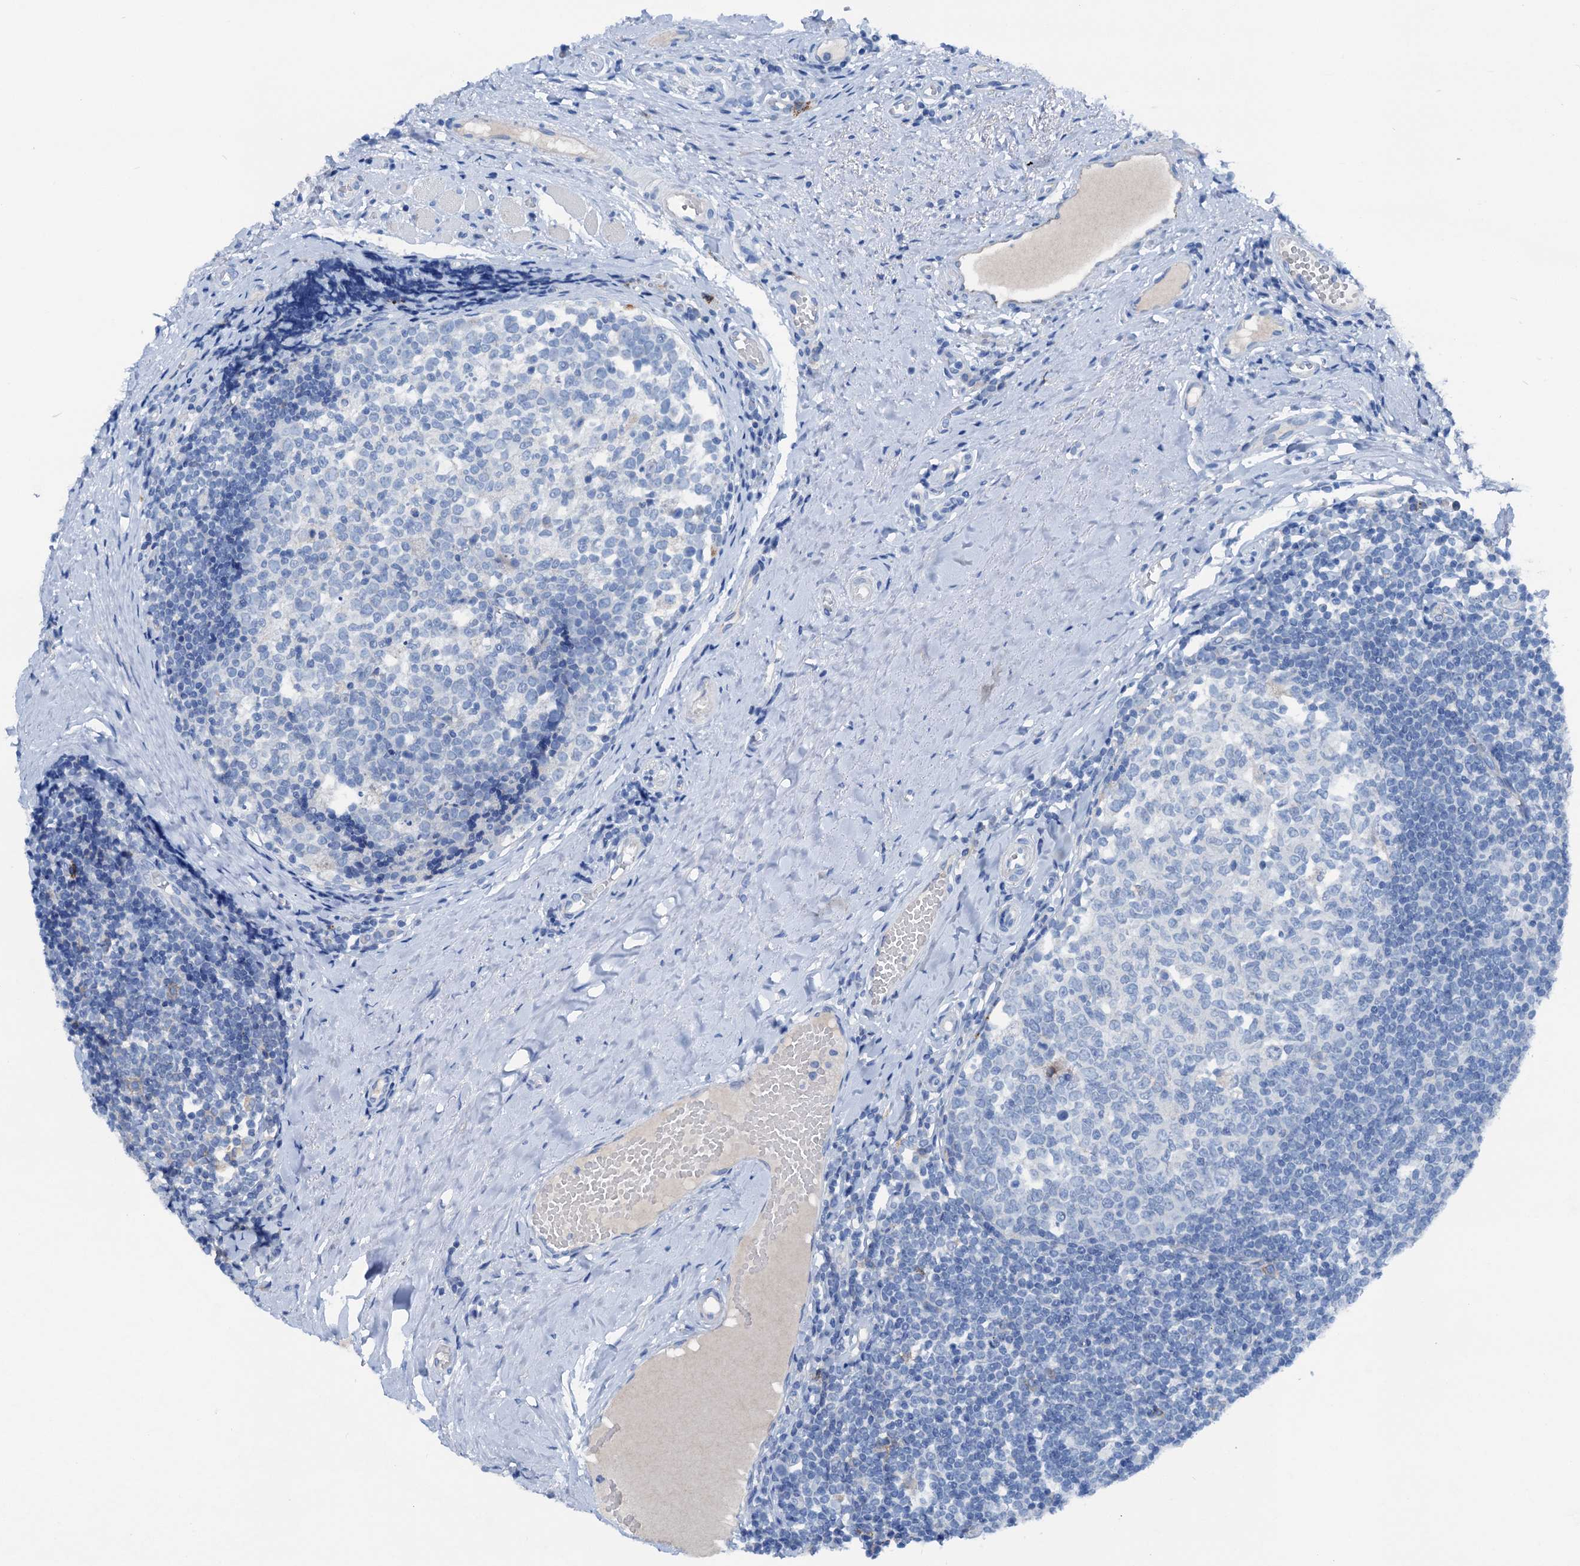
{"staining": {"intensity": "negative", "quantity": "none", "location": "none"}, "tissue": "tonsil", "cell_type": "Germinal center cells", "image_type": "normal", "snomed": [{"axis": "morphology", "description": "Normal tissue, NOS"}, {"axis": "topography", "description": "Tonsil"}], "caption": "This photomicrograph is of benign tonsil stained with immunohistochemistry (IHC) to label a protein in brown with the nuclei are counter-stained blue. There is no expression in germinal center cells. The staining is performed using DAB (3,3'-diaminobenzidine) brown chromogen with nuclei counter-stained in using hematoxylin.", "gene": "C1QTNF4", "patient": {"sex": "female", "age": 19}}